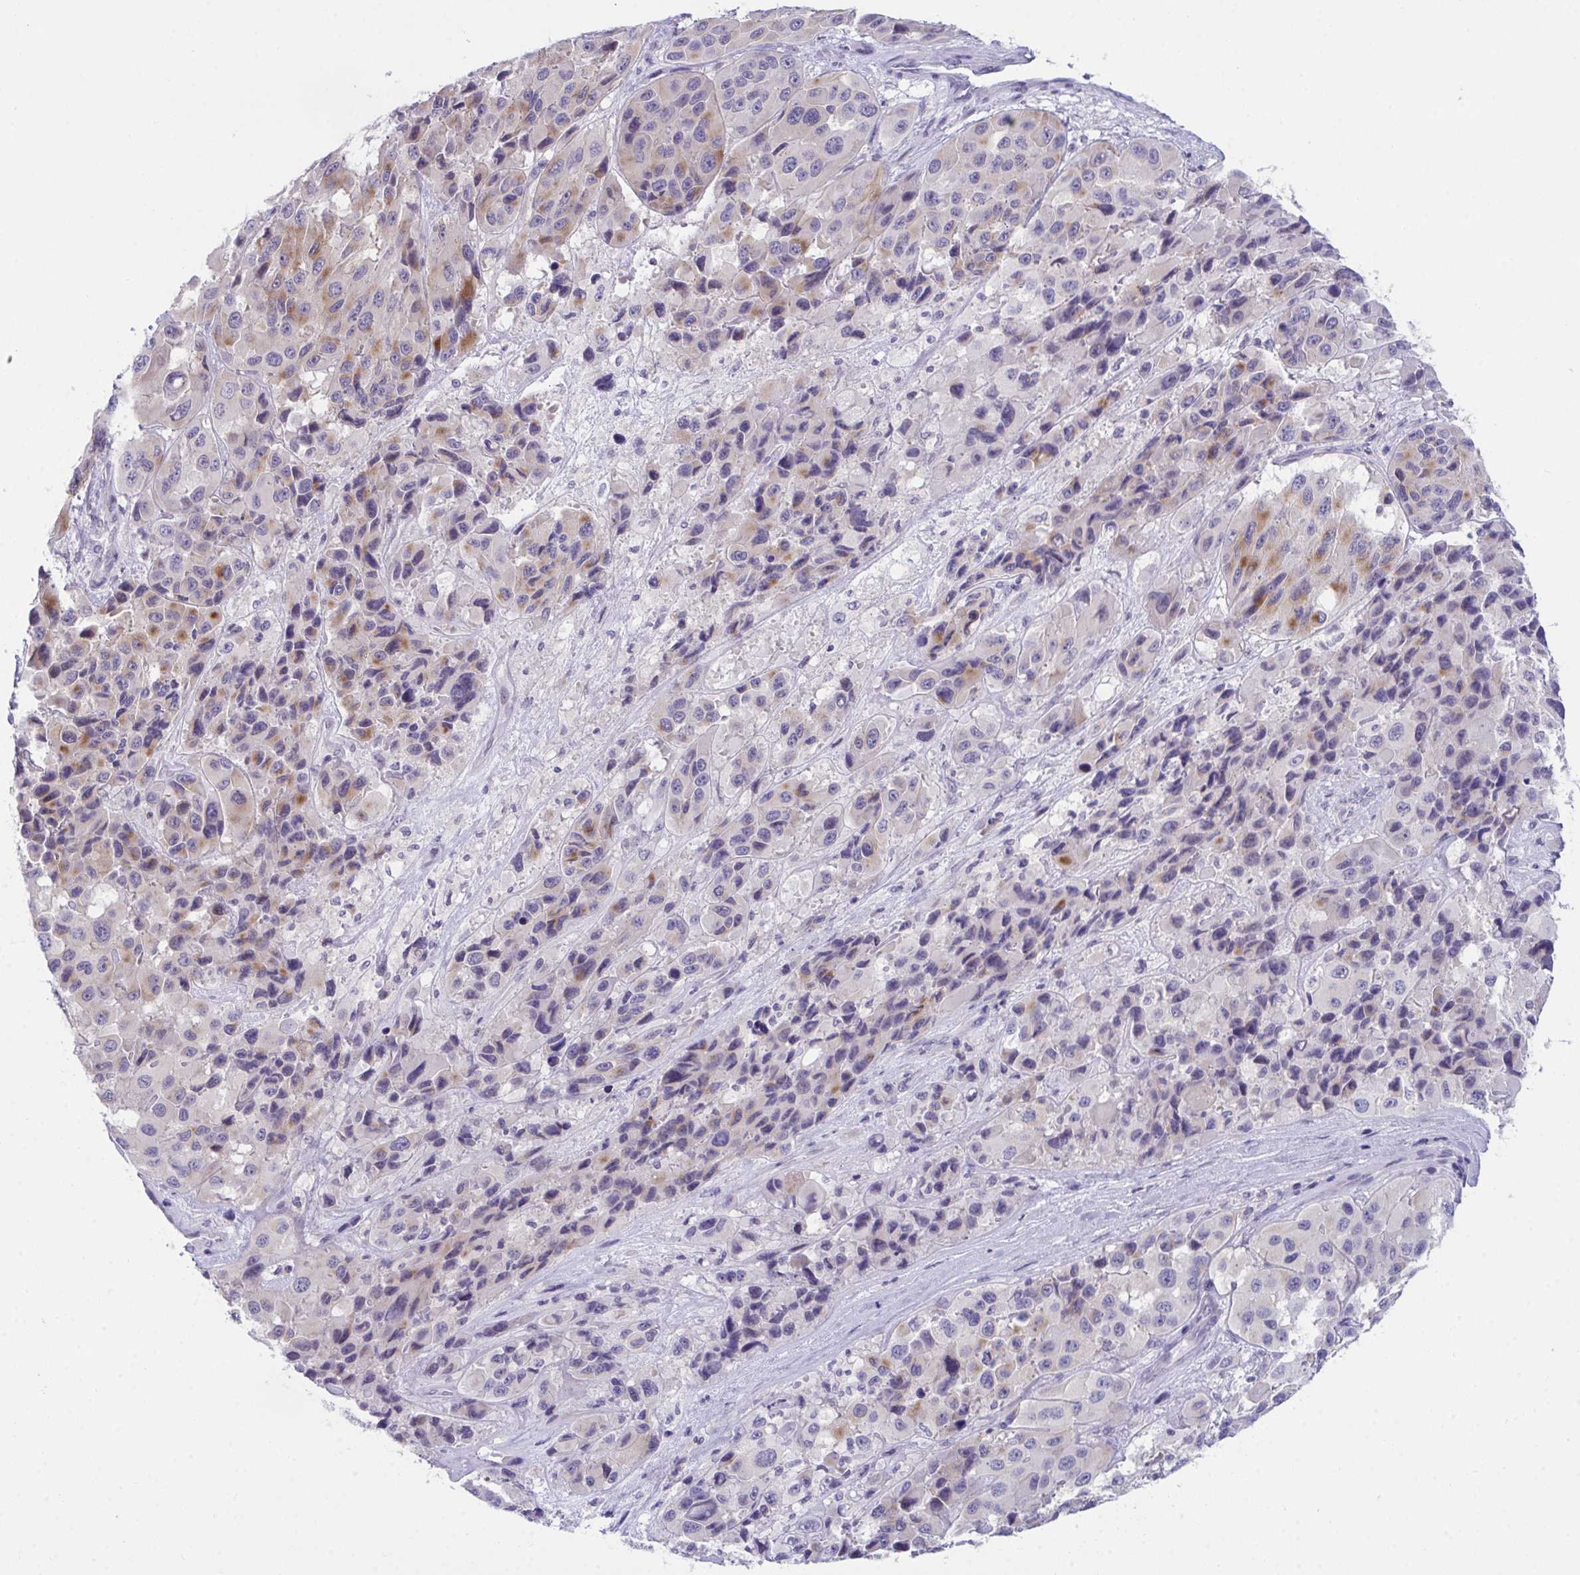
{"staining": {"intensity": "moderate", "quantity": "<25%", "location": "cytoplasmic/membranous"}, "tissue": "melanoma", "cell_type": "Tumor cells", "image_type": "cancer", "snomed": [{"axis": "morphology", "description": "Malignant melanoma, Metastatic site"}, {"axis": "topography", "description": "Lymph node"}], "caption": "An image of melanoma stained for a protein exhibits moderate cytoplasmic/membranous brown staining in tumor cells.", "gene": "ATP6V0D2", "patient": {"sex": "female", "age": 65}}